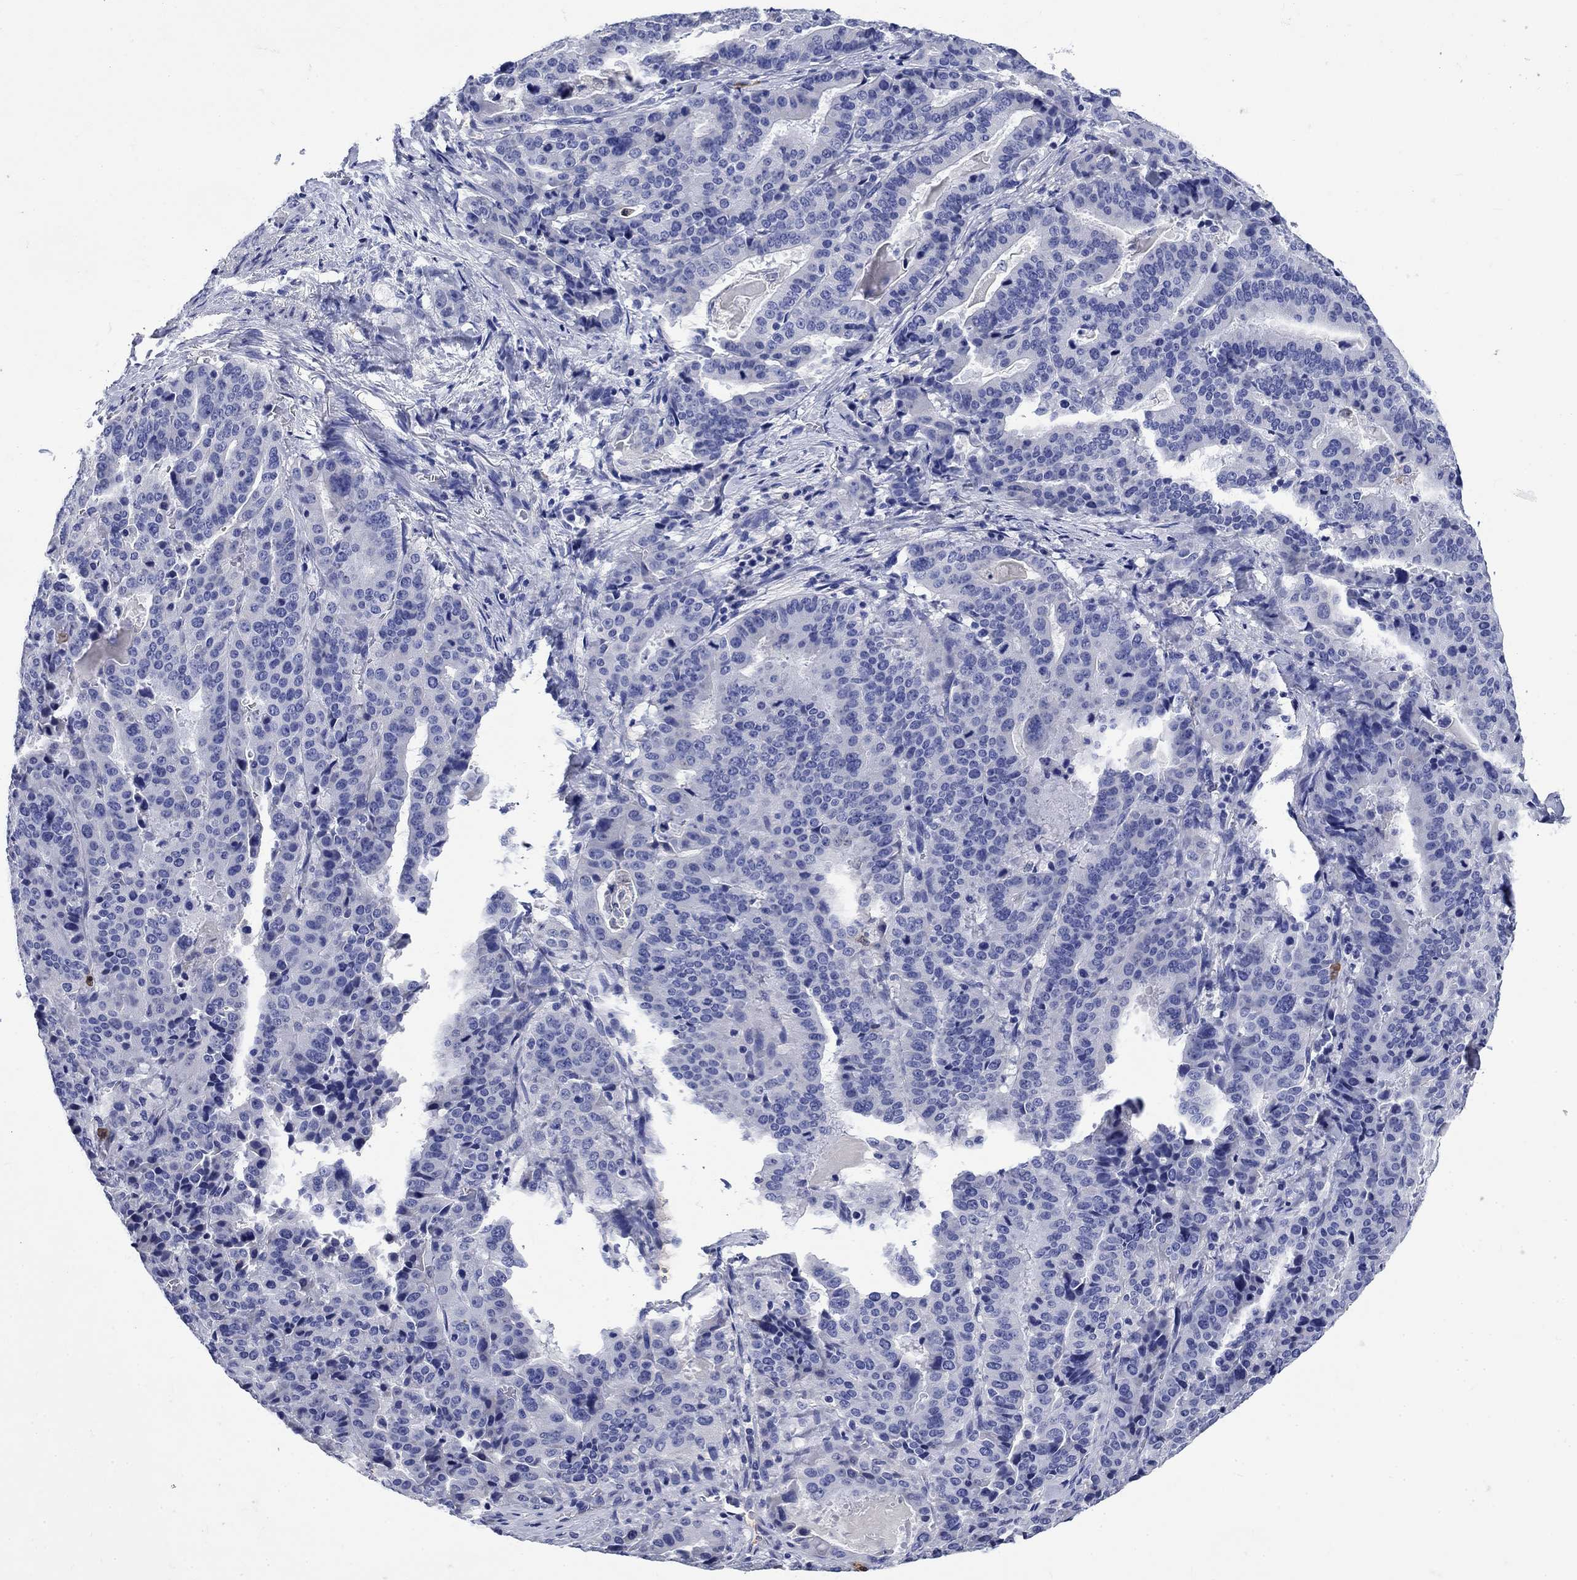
{"staining": {"intensity": "negative", "quantity": "none", "location": "none"}, "tissue": "stomach cancer", "cell_type": "Tumor cells", "image_type": "cancer", "snomed": [{"axis": "morphology", "description": "Adenocarcinoma, NOS"}, {"axis": "topography", "description": "Stomach"}], "caption": "The image displays no significant positivity in tumor cells of adenocarcinoma (stomach).", "gene": "TFR2", "patient": {"sex": "male", "age": 48}}